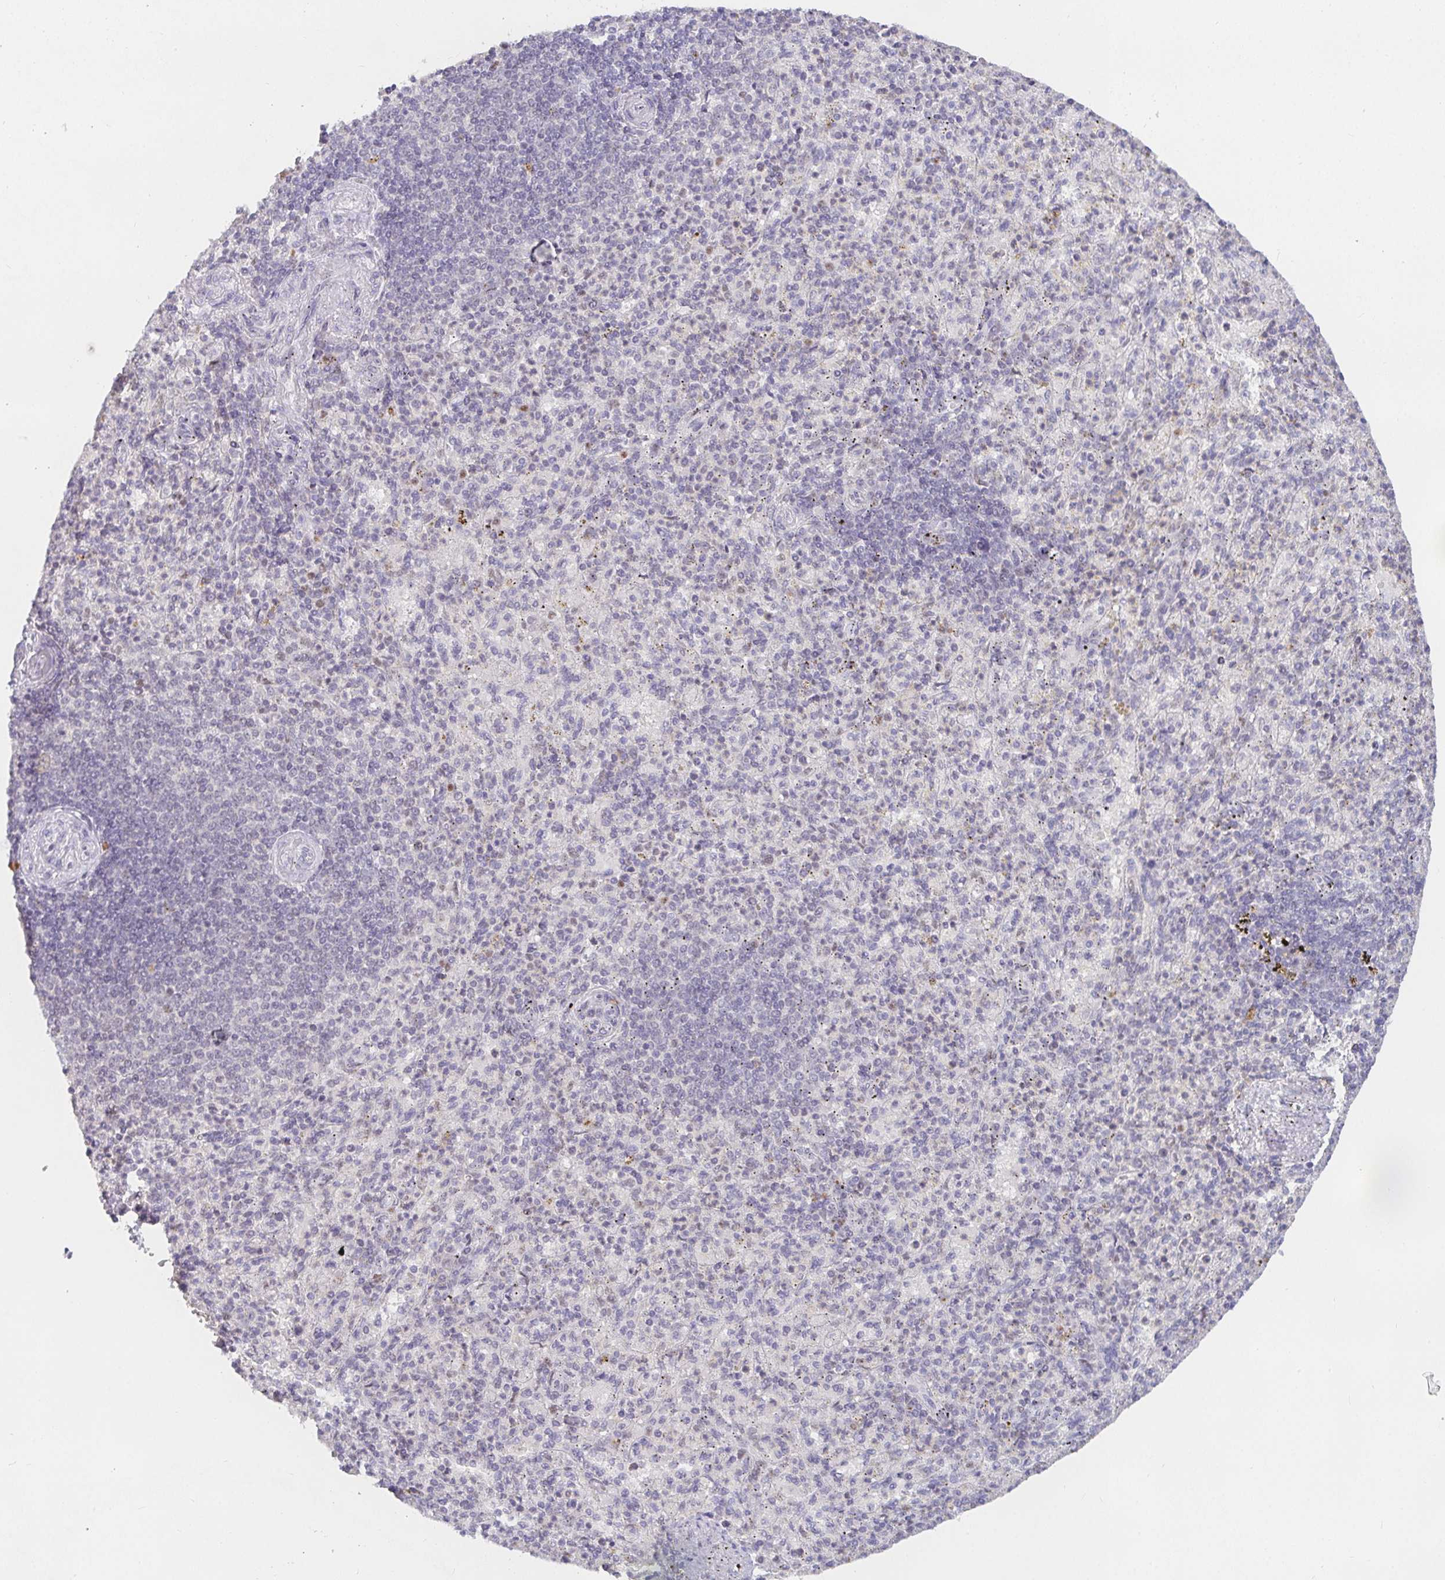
{"staining": {"intensity": "negative", "quantity": "none", "location": "none"}, "tissue": "spleen", "cell_type": "Cells in red pulp", "image_type": "normal", "snomed": [{"axis": "morphology", "description": "Normal tissue, NOS"}, {"axis": "topography", "description": "Spleen"}], "caption": "DAB (3,3'-diaminobenzidine) immunohistochemical staining of unremarkable spleen shows no significant expression in cells in red pulp. The staining is performed using DAB brown chromogen with nuclei counter-stained in using hematoxylin.", "gene": "RCOR1", "patient": {"sex": "female", "age": 74}}